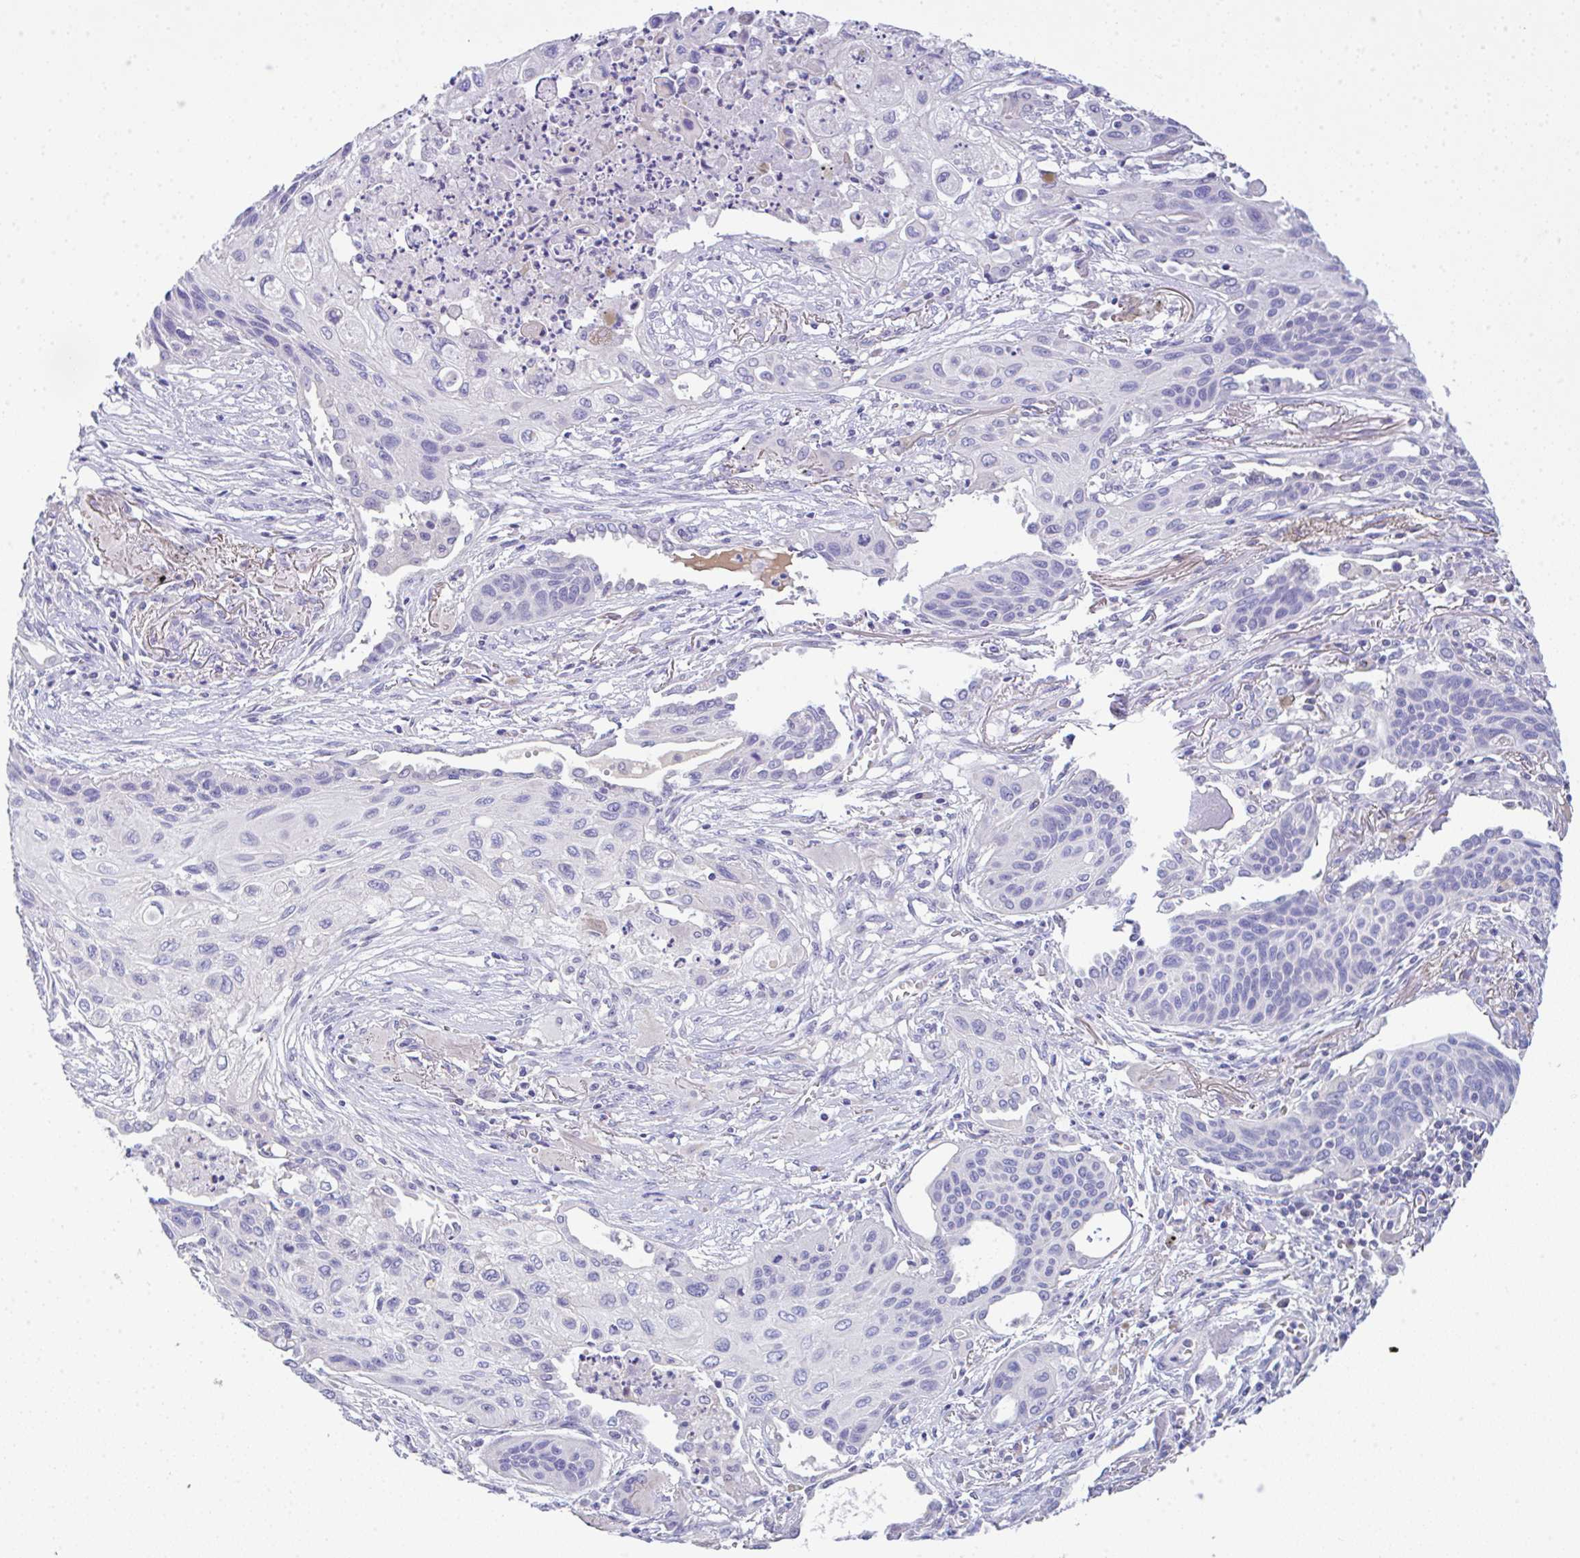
{"staining": {"intensity": "negative", "quantity": "none", "location": "none"}, "tissue": "lung cancer", "cell_type": "Tumor cells", "image_type": "cancer", "snomed": [{"axis": "morphology", "description": "Squamous cell carcinoma, NOS"}, {"axis": "topography", "description": "Lung"}], "caption": "Tumor cells show no significant protein expression in squamous cell carcinoma (lung). The staining is performed using DAB brown chromogen with nuclei counter-stained in using hematoxylin.", "gene": "SERPINE3", "patient": {"sex": "male", "age": 71}}